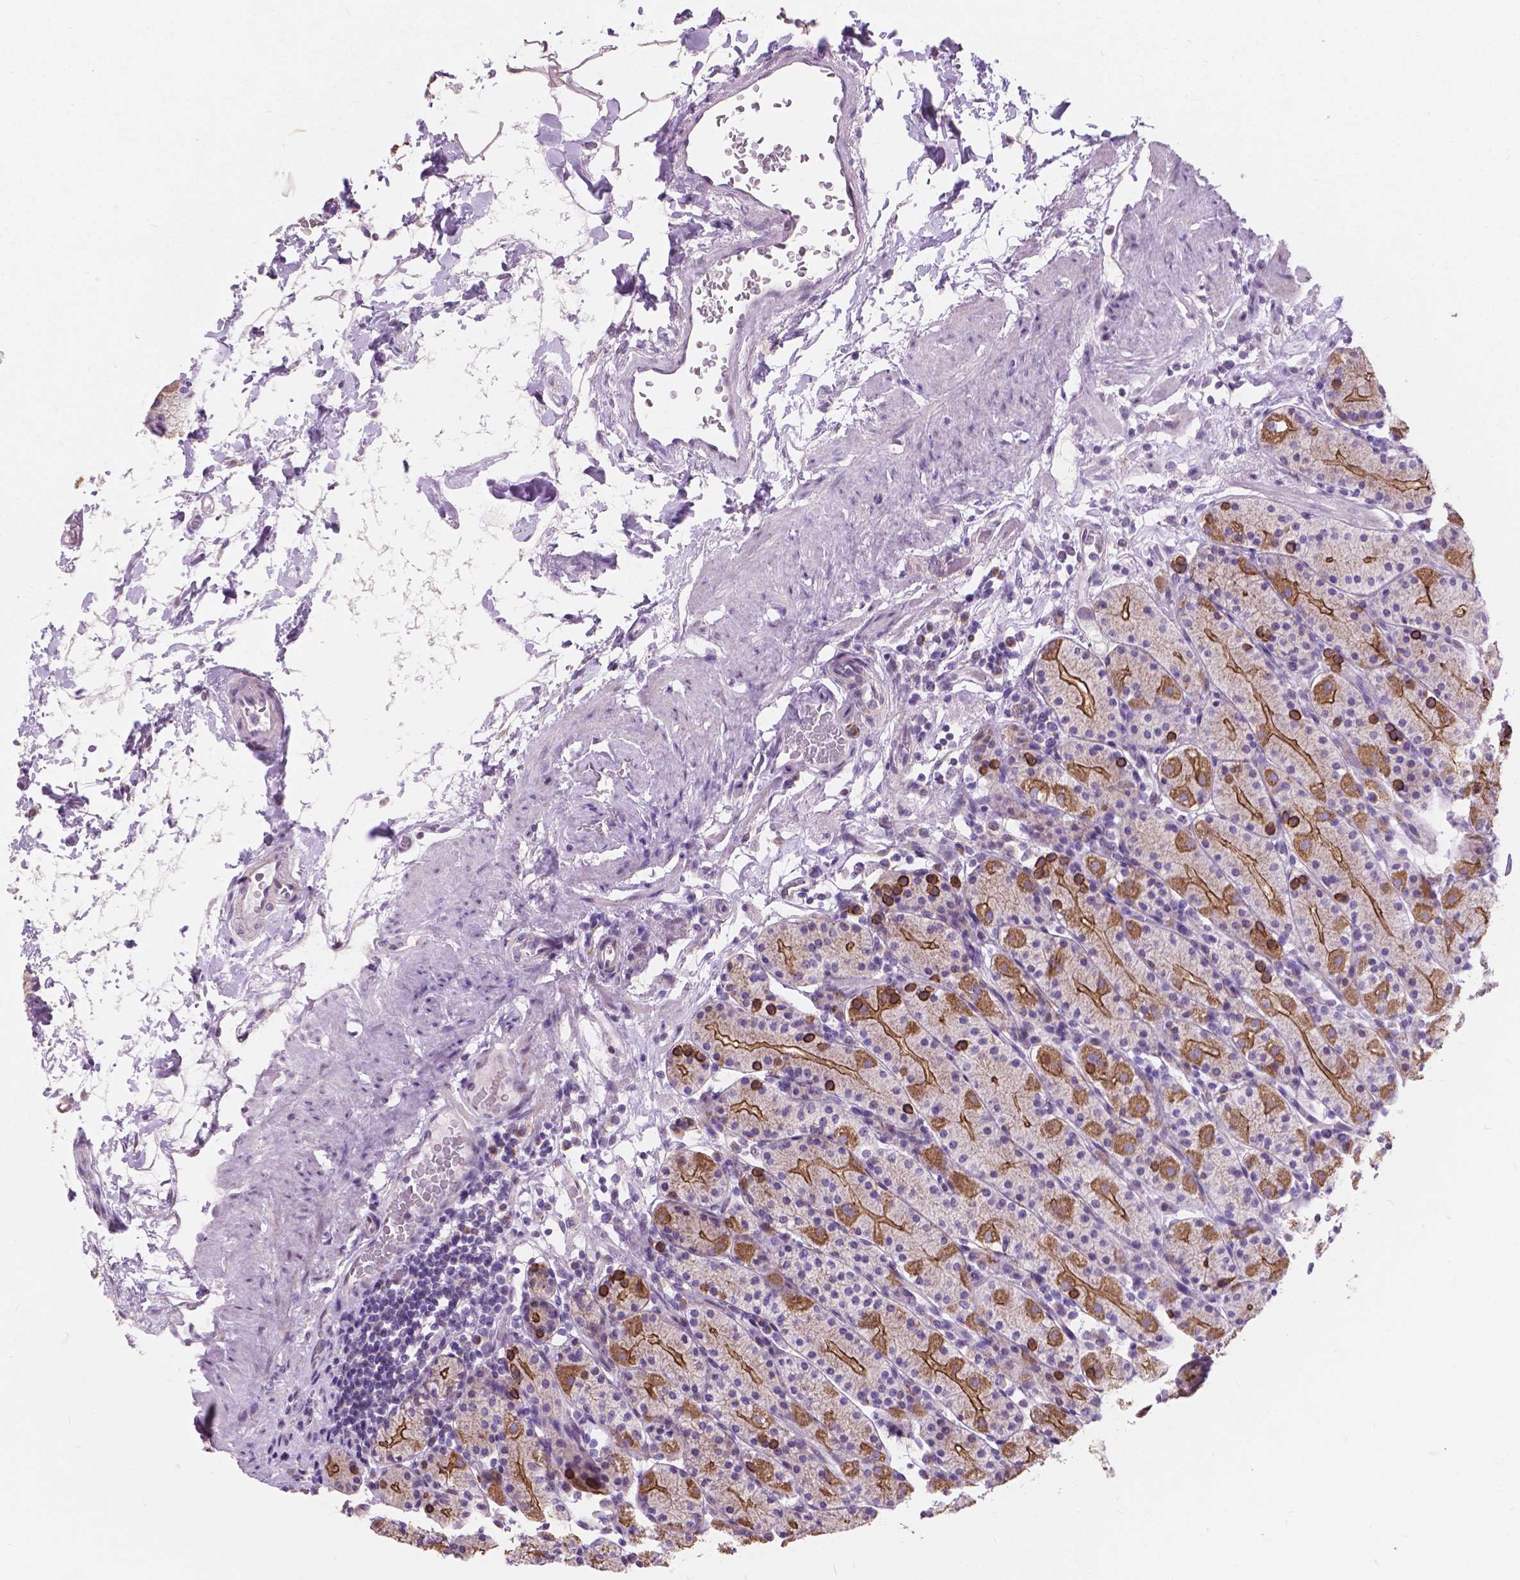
{"staining": {"intensity": "moderate", "quantity": "25%-75%", "location": "cytoplasmic/membranous"}, "tissue": "stomach", "cell_type": "Glandular cells", "image_type": "normal", "snomed": [{"axis": "morphology", "description": "Normal tissue, NOS"}, {"axis": "topography", "description": "Stomach, upper"}, {"axis": "topography", "description": "Stomach"}], "caption": "Human stomach stained with a protein marker shows moderate staining in glandular cells.", "gene": "MYH14", "patient": {"sex": "male", "age": 62}}